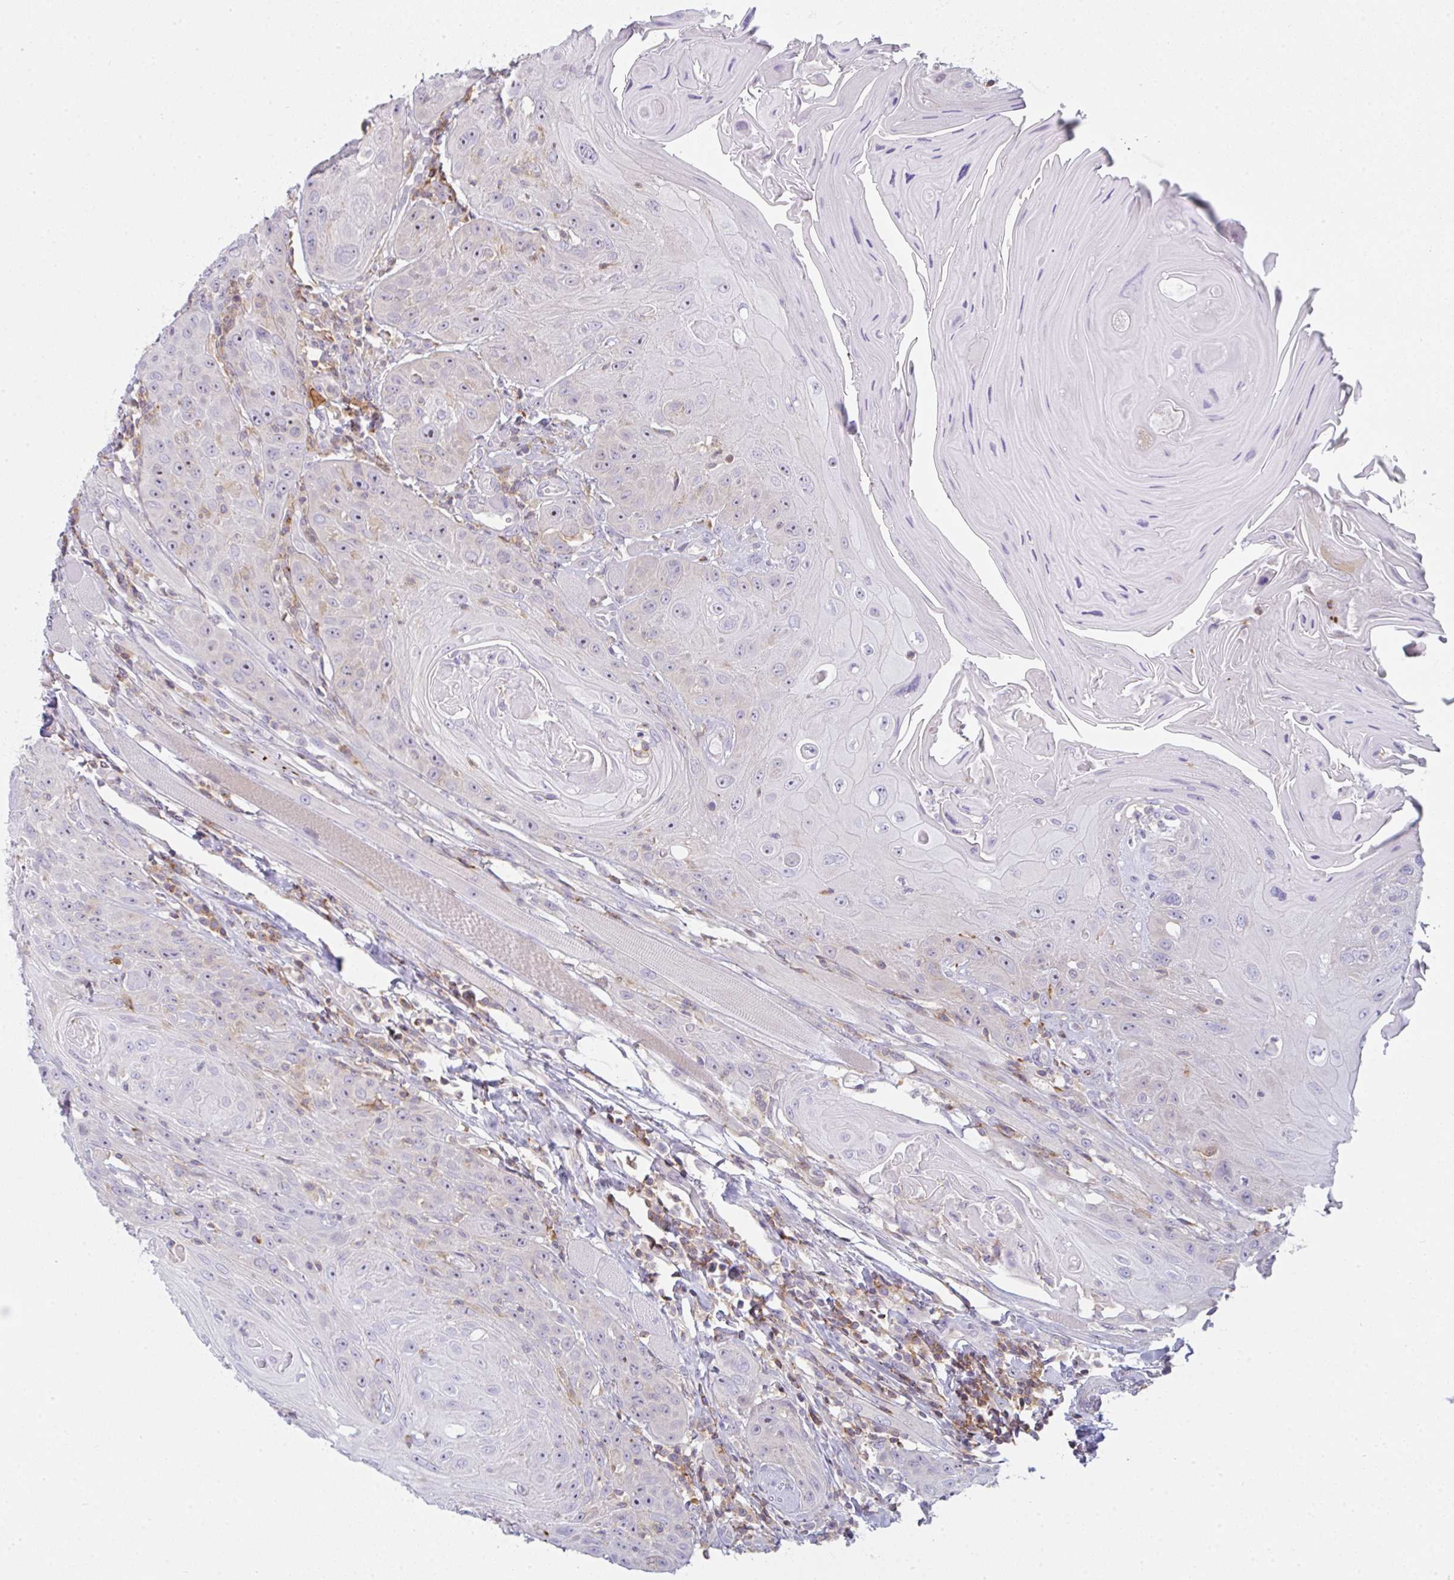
{"staining": {"intensity": "negative", "quantity": "none", "location": "none"}, "tissue": "head and neck cancer", "cell_type": "Tumor cells", "image_type": "cancer", "snomed": [{"axis": "morphology", "description": "Squamous cell carcinoma, NOS"}, {"axis": "topography", "description": "Head-Neck"}], "caption": "Squamous cell carcinoma (head and neck) was stained to show a protein in brown. There is no significant expression in tumor cells. (DAB (3,3'-diaminobenzidine) immunohistochemistry, high magnification).", "gene": "CD80", "patient": {"sex": "female", "age": 59}}